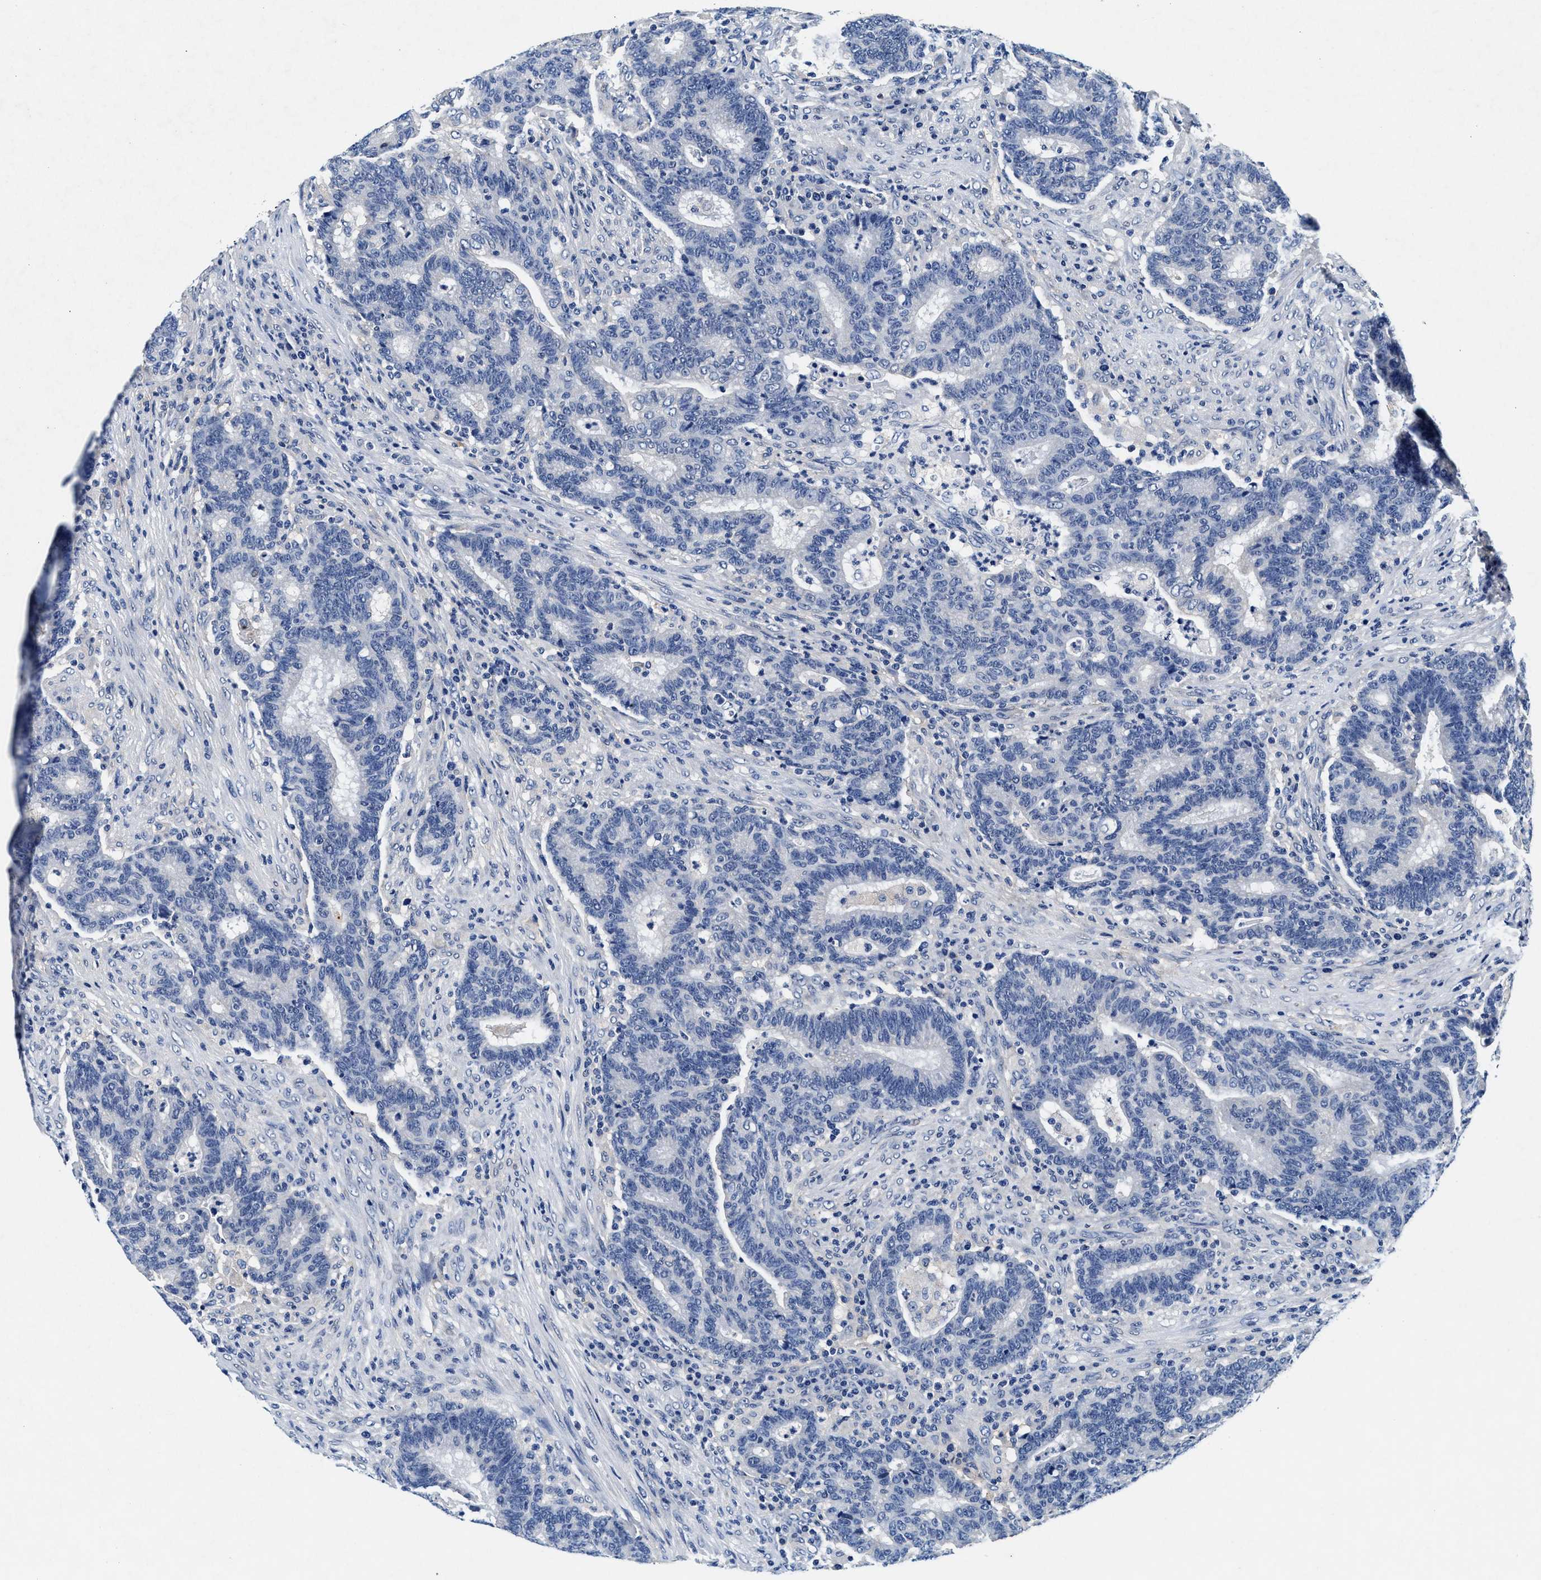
{"staining": {"intensity": "negative", "quantity": "none", "location": "none"}, "tissue": "colorectal cancer", "cell_type": "Tumor cells", "image_type": "cancer", "snomed": [{"axis": "morphology", "description": "Adenocarcinoma, NOS"}, {"axis": "topography", "description": "Colon"}], "caption": "The immunohistochemistry photomicrograph has no significant expression in tumor cells of colorectal cancer (adenocarcinoma) tissue.", "gene": "SLC8A1", "patient": {"sex": "female", "age": 75}}